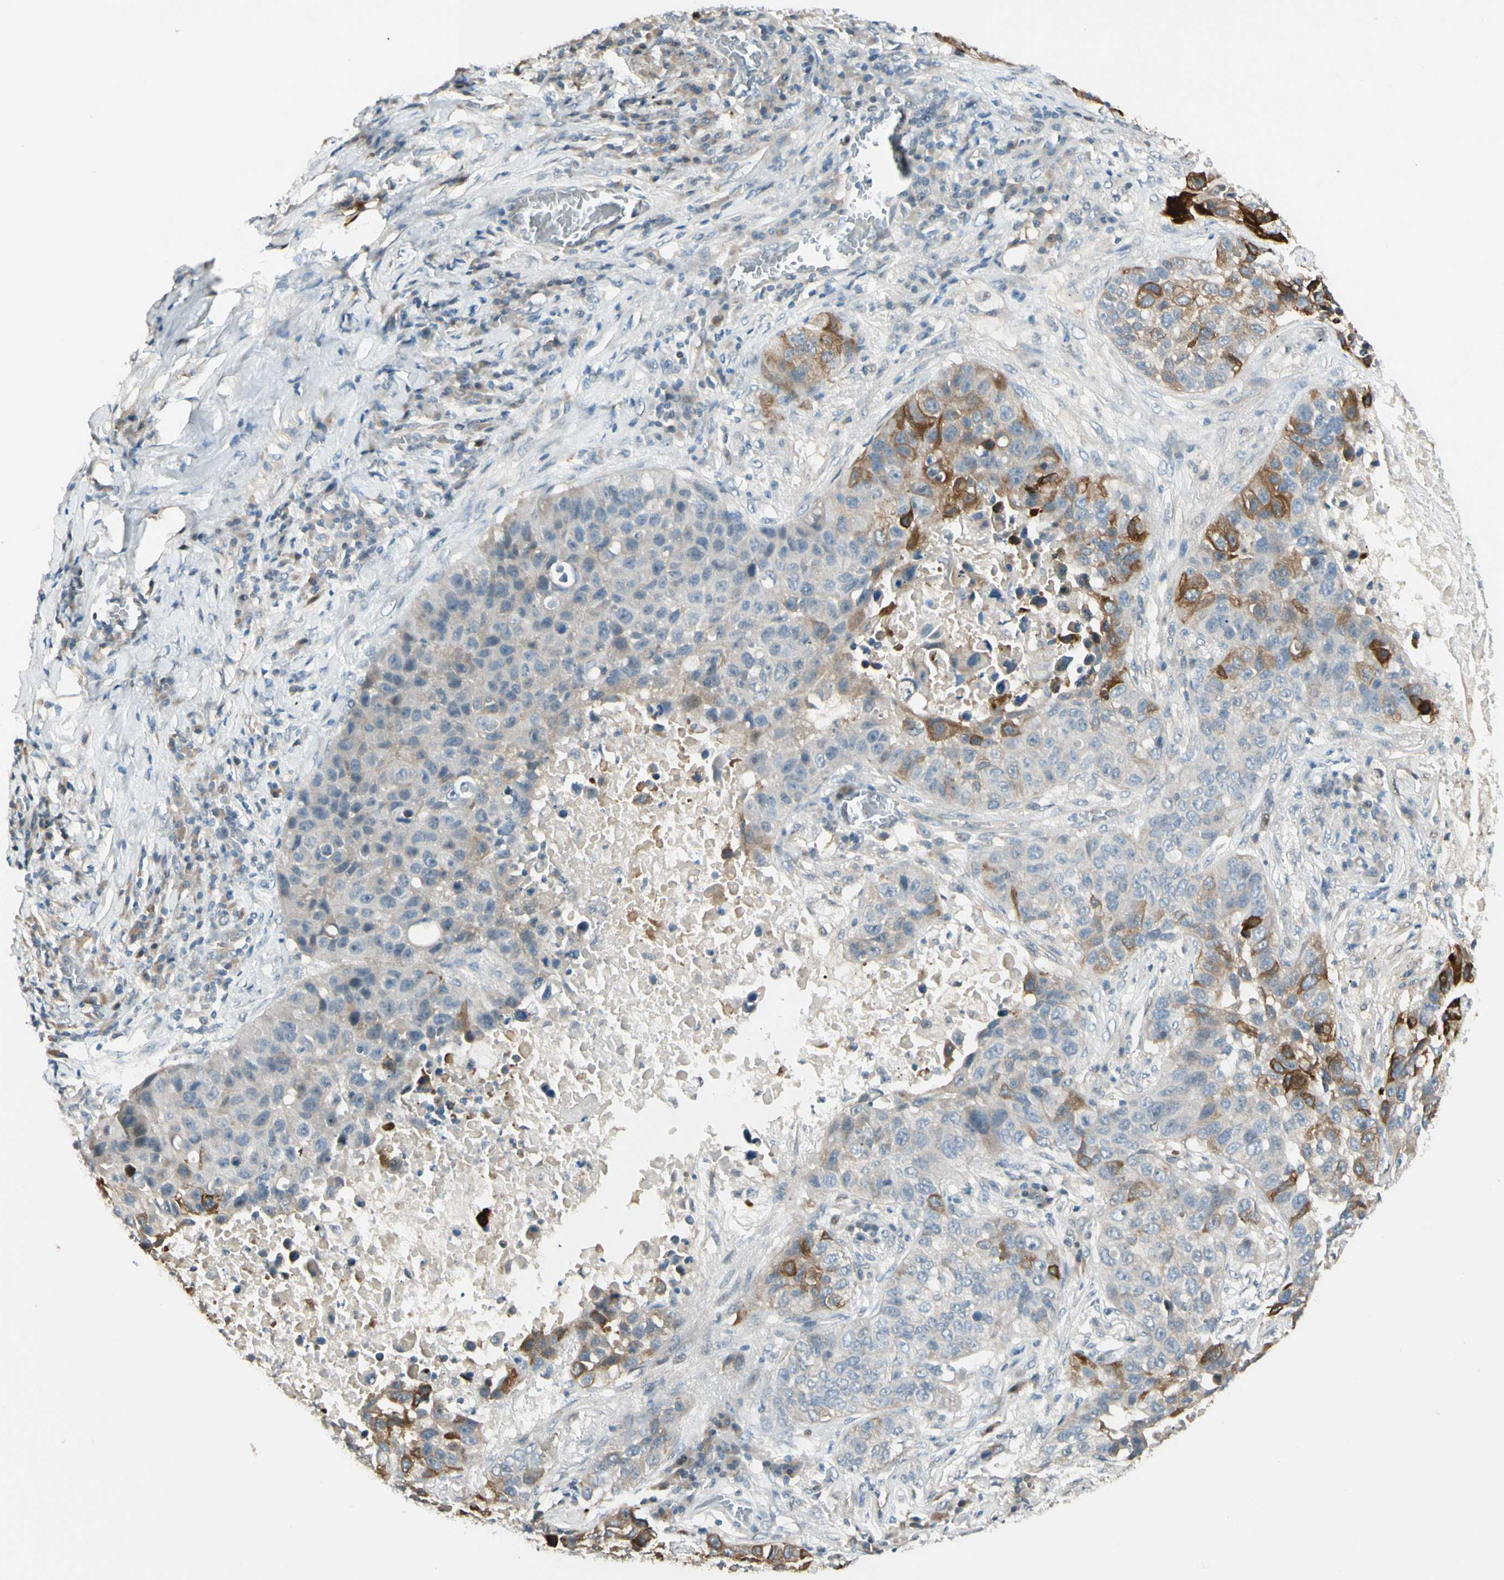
{"staining": {"intensity": "moderate", "quantity": "<25%", "location": "cytoplasmic/membranous"}, "tissue": "lung cancer", "cell_type": "Tumor cells", "image_type": "cancer", "snomed": [{"axis": "morphology", "description": "Squamous cell carcinoma, NOS"}, {"axis": "topography", "description": "Lung"}], "caption": "Immunohistochemistry photomicrograph of human squamous cell carcinoma (lung) stained for a protein (brown), which displays low levels of moderate cytoplasmic/membranous positivity in about <25% of tumor cells.", "gene": "P3H2", "patient": {"sex": "male", "age": 57}}